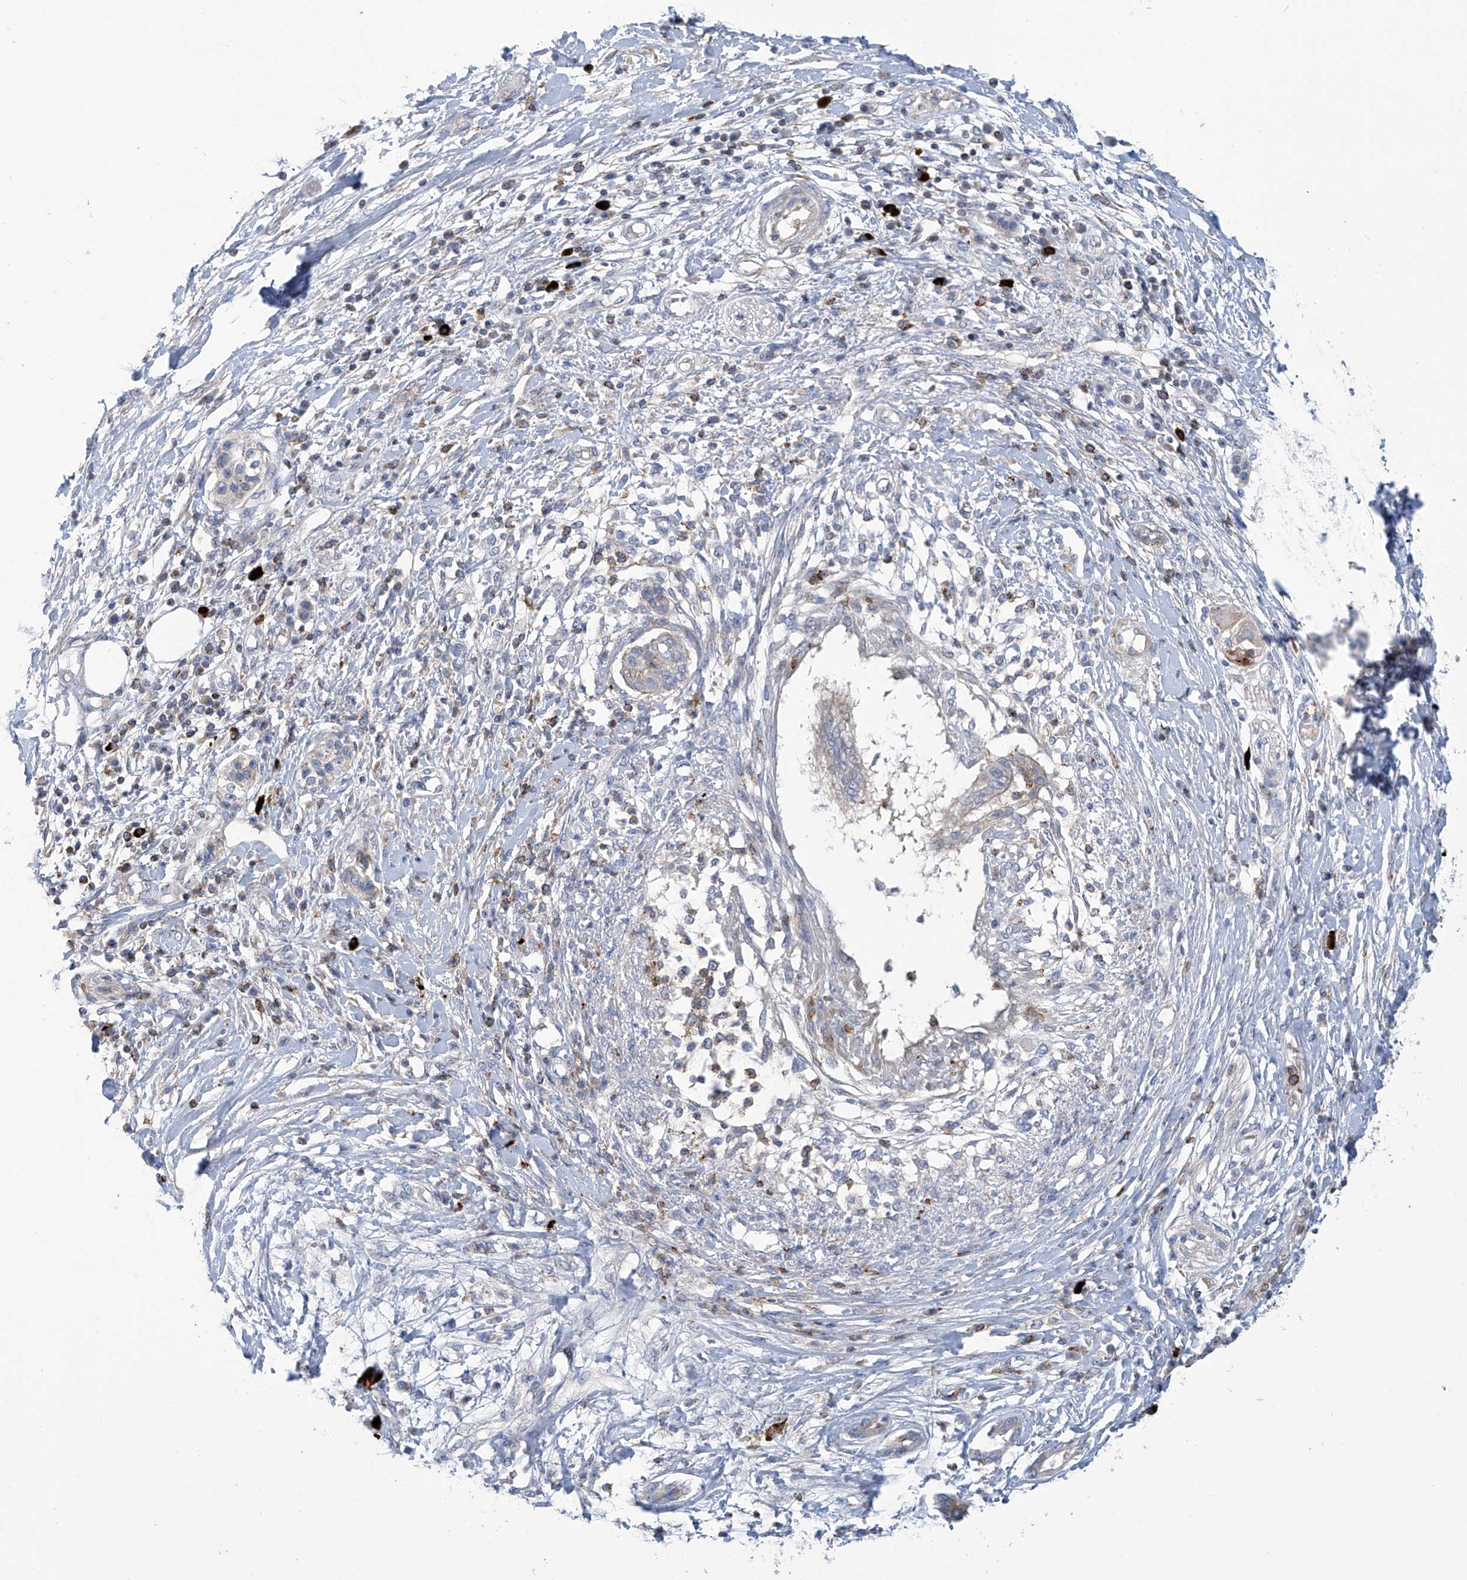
{"staining": {"intensity": "negative", "quantity": "none", "location": "none"}, "tissue": "pancreatic cancer", "cell_type": "Tumor cells", "image_type": "cancer", "snomed": [{"axis": "morphology", "description": "Adenocarcinoma, NOS"}, {"axis": "topography", "description": "Pancreas"}], "caption": "A high-resolution image shows immunohistochemistry staining of pancreatic cancer (adenocarcinoma), which shows no significant positivity in tumor cells.", "gene": "IBA57", "patient": {"sex": "female", "age": 56}}